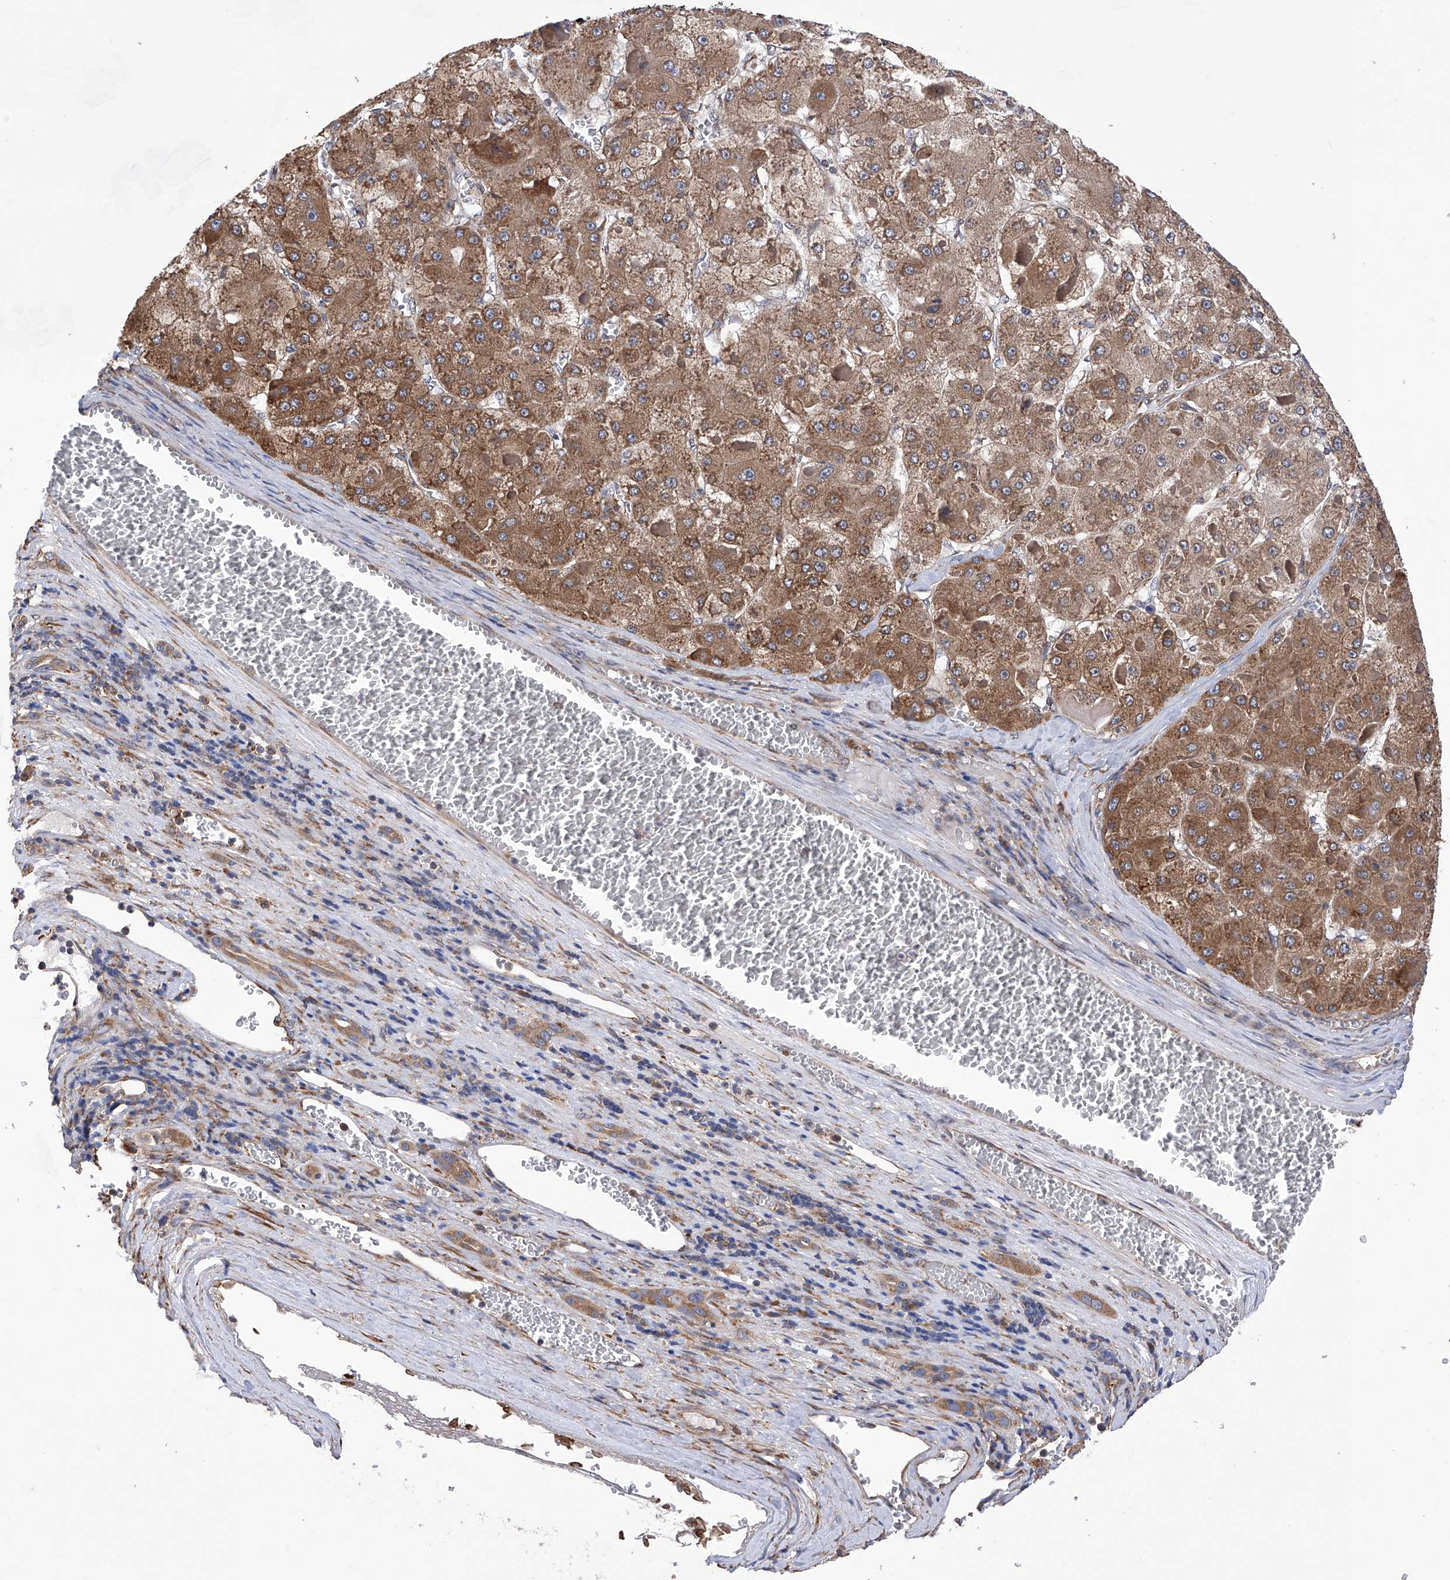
{"staining": {"intensity": "moderate", "quantity": ">75%", "location": "cytoplasmic/membranous"}, "tissue": "liver cancer", "cell_type": "Tumor cells", "image_type": "cancer", "snomed": [{"axis": "morphology", "description": "Carcinoma, Hepatocellular, NOS"}, {"axis": "topography", "description": "Liver"}], "caption": "Moderate cytoplasmic/membranous protein positivity is identified in about >75% of tumor cells in liver cancer.", "gene": "DNAH8", "patient": {"sex": "female", "age": 73}}